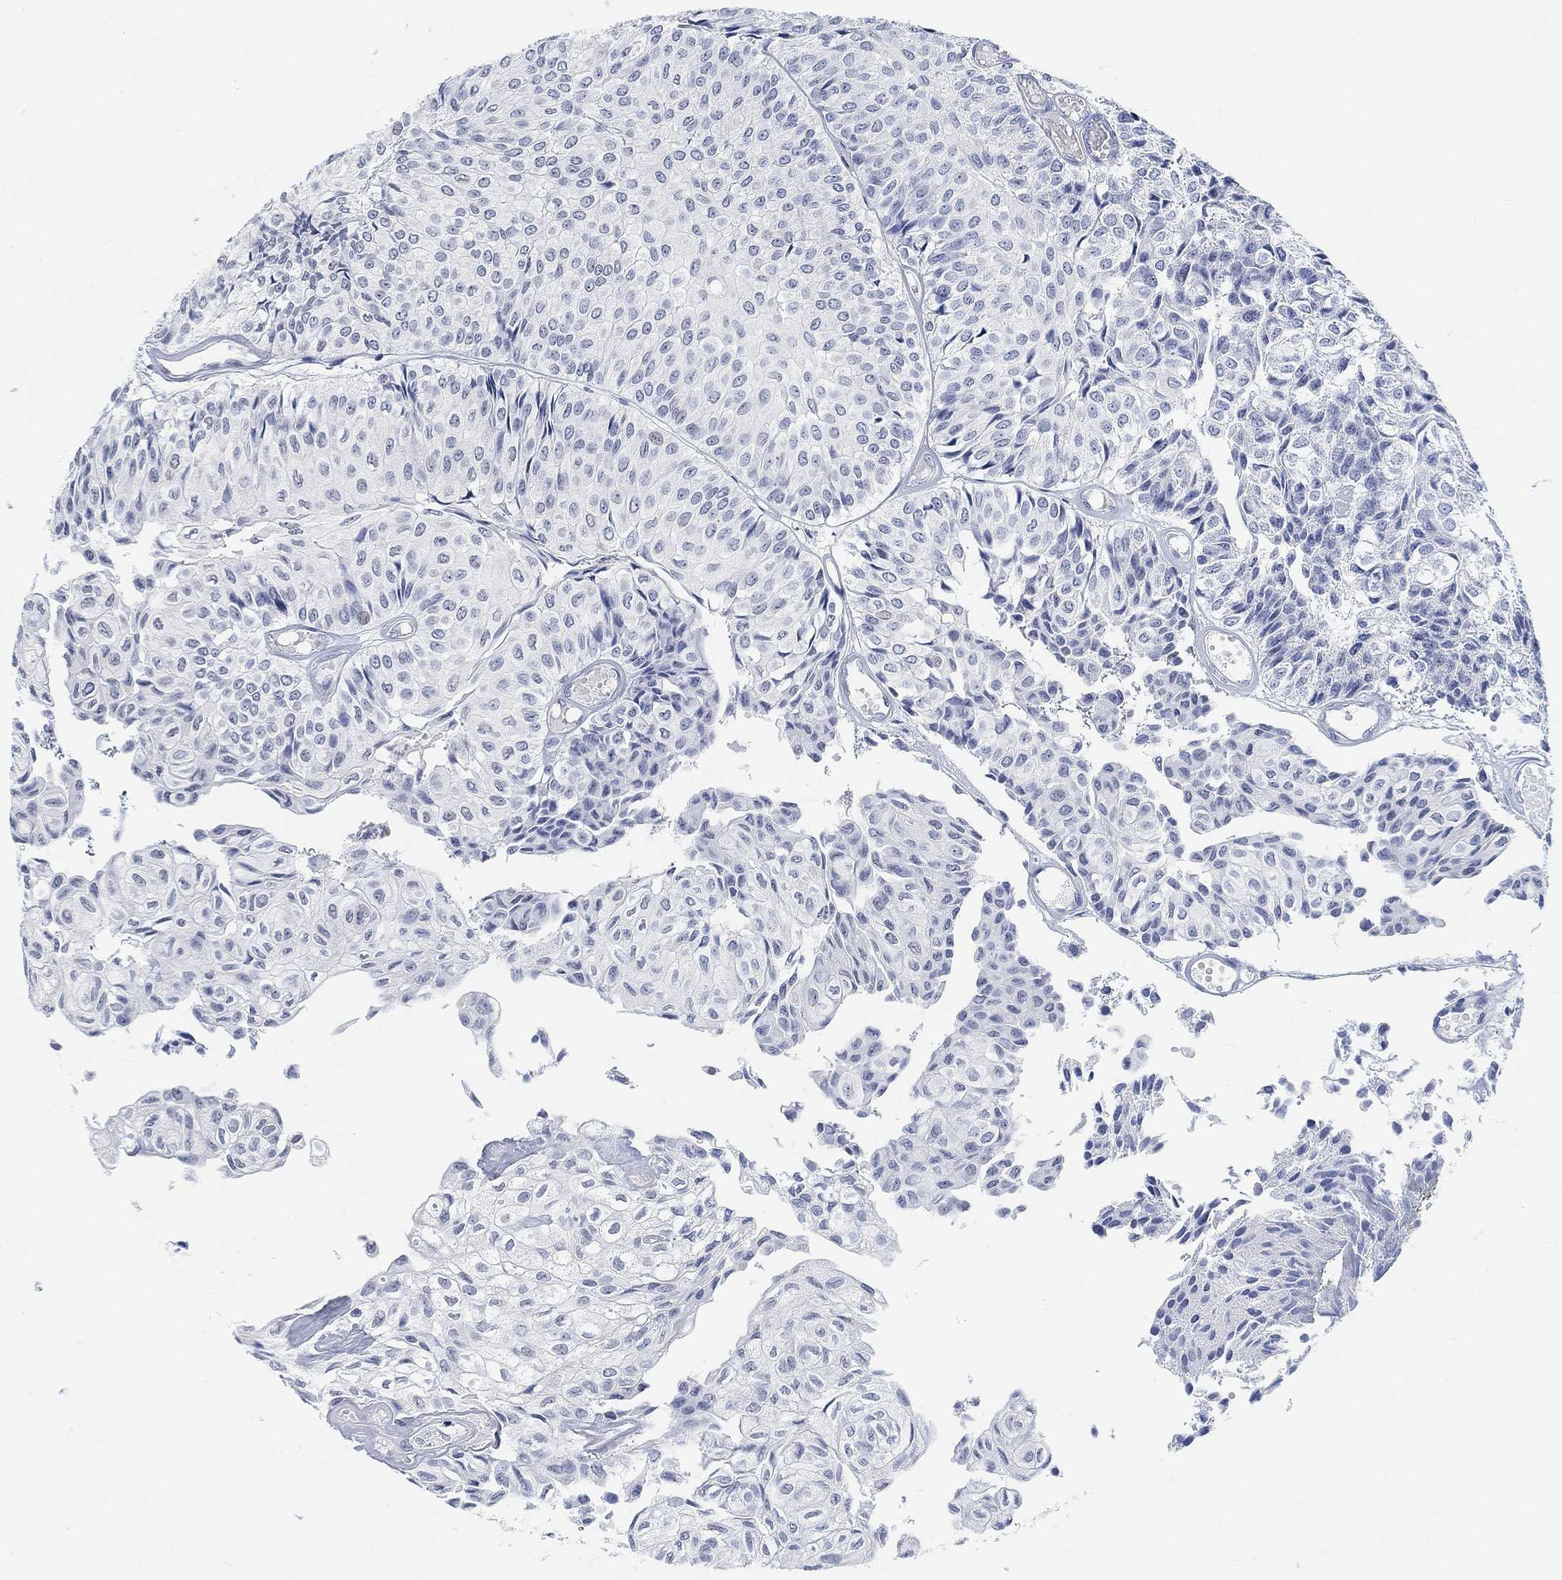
{"staining": {"intensity": "negative", "quantity": "none", "location": "none"}, "tissue": "urothelial cancer", "cell_type": "Tumor cells", "image_type": "cancer", "snomed": [{"axis": "morphology", "description": "Urothelial carcinoma, Low grade"}, {"axis": "topography", "description": "Urinary bladder"}], "caption": "An IHC image of low-grade urothelial carcinoma is shown. There is no staining in tumor cells of low-grade urothelial carcinoma.", "gene": "PURG", "patient": {"sex": "male", "age": 89}}